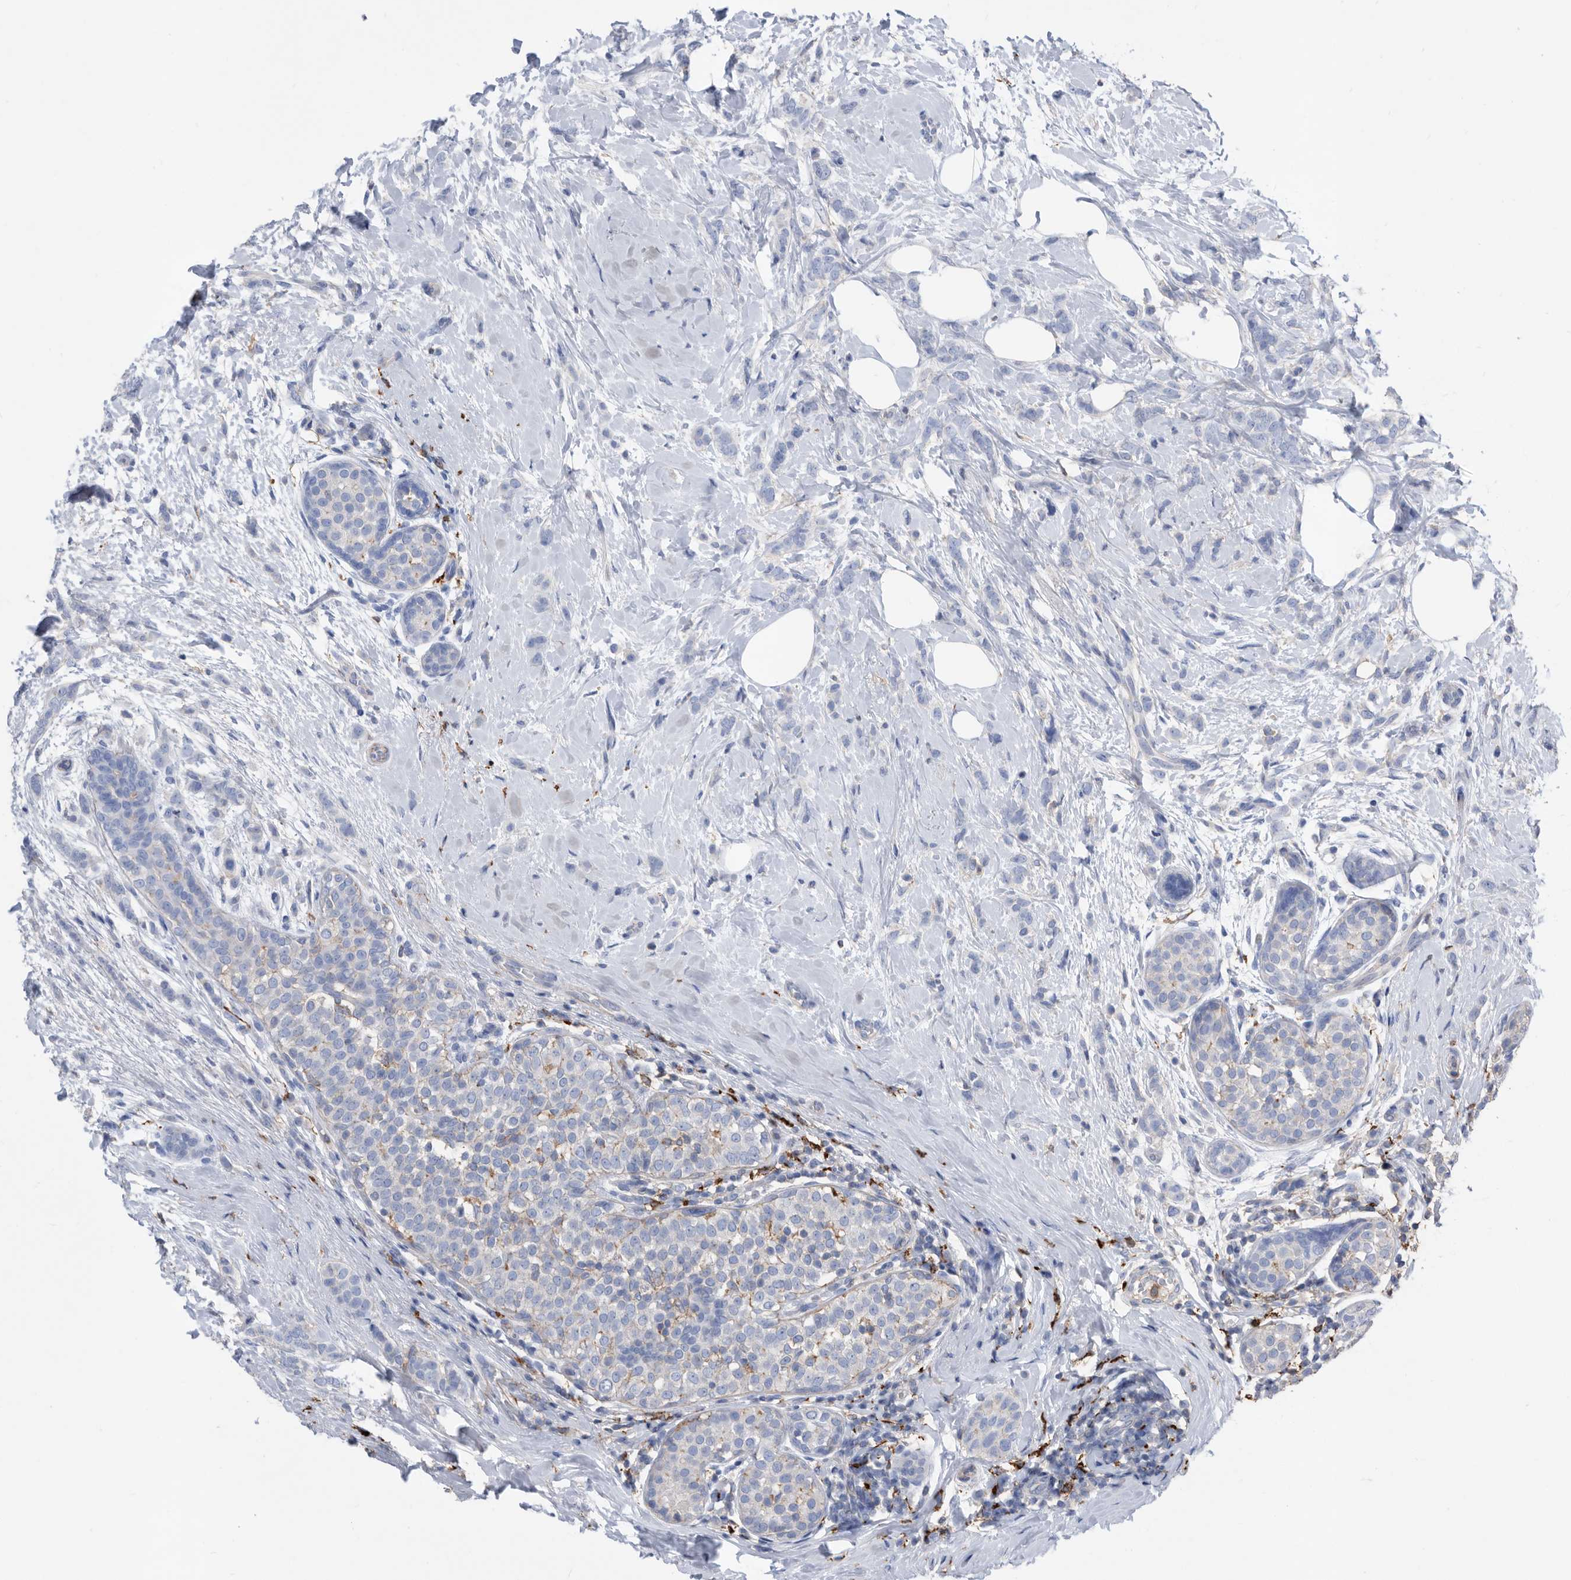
{"staining": {"intensity": "negative", "quantity": "none", "location": "none"}, "tissue": "breast cancer", "cell_type": "Tumor cells", "image_type": "cancer", "snomed": [{"axis": "morphology", "description": "Lobular carcinoma, in situ"}, {"axis": "morphology", "description": "Lobular carcinoma"}, {"axis": "topography", "description": "Breast"}], "caption": "Immunohistochemistry (IHC) image of human breast cancer stained for a protein (brown), which exhibits no staining in tumor cells. The staining was performed using DAB (3,3'-diaminobenzidine) to visualize the protein expression in brown, while the nuclei were stained in blue with hematoxylin (Magnification: 20x).", "gene": "MS4A4A", "patient": {"sex": "female", "age": 41}}